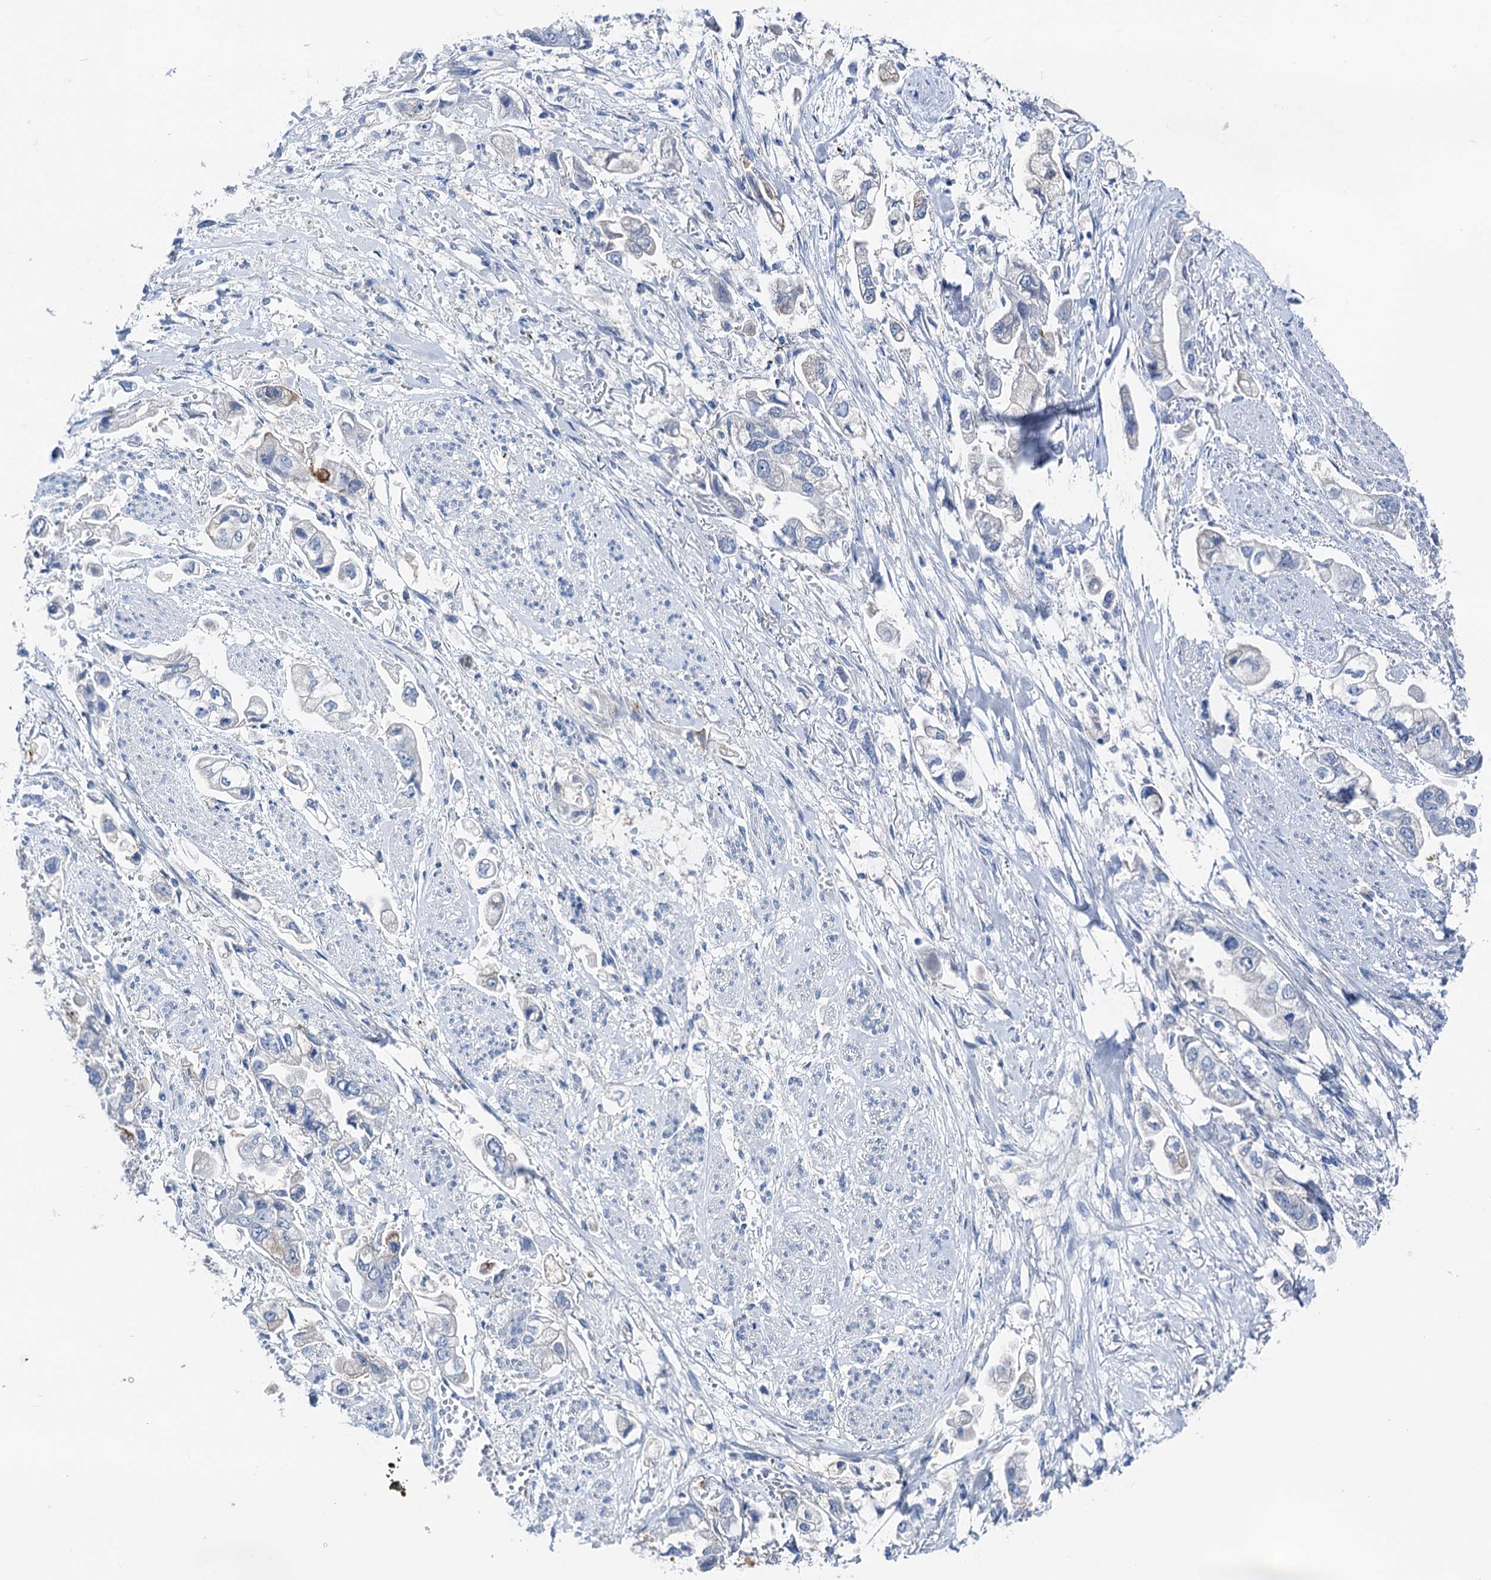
{"staining": {"intensity": "weak", "quantity": "<25%", "location": "cytoplasmic/membranous"}, "tissue": "stomach cancer", "cell_type": "Tumor cells", "image_type": "cancer", "snomed": [{"axis": "morphology", "description": "Adenocarcinoma, NOS"}, {"axis": "topography", "description": "Stomach"}], "caption": "Immunohistochemistry histopathology image of neoplastic tissue: stomach cancer stained with DAB (3,3'-diaminobenzidine) demonstrates no significant protein positivity in tumor cells. (DAB (3,3'-diaminobenzidine) immunohistochemistry, high magnification).", "gene": "SHROOM1", "patient": {"sex": "male", "age": 62}}